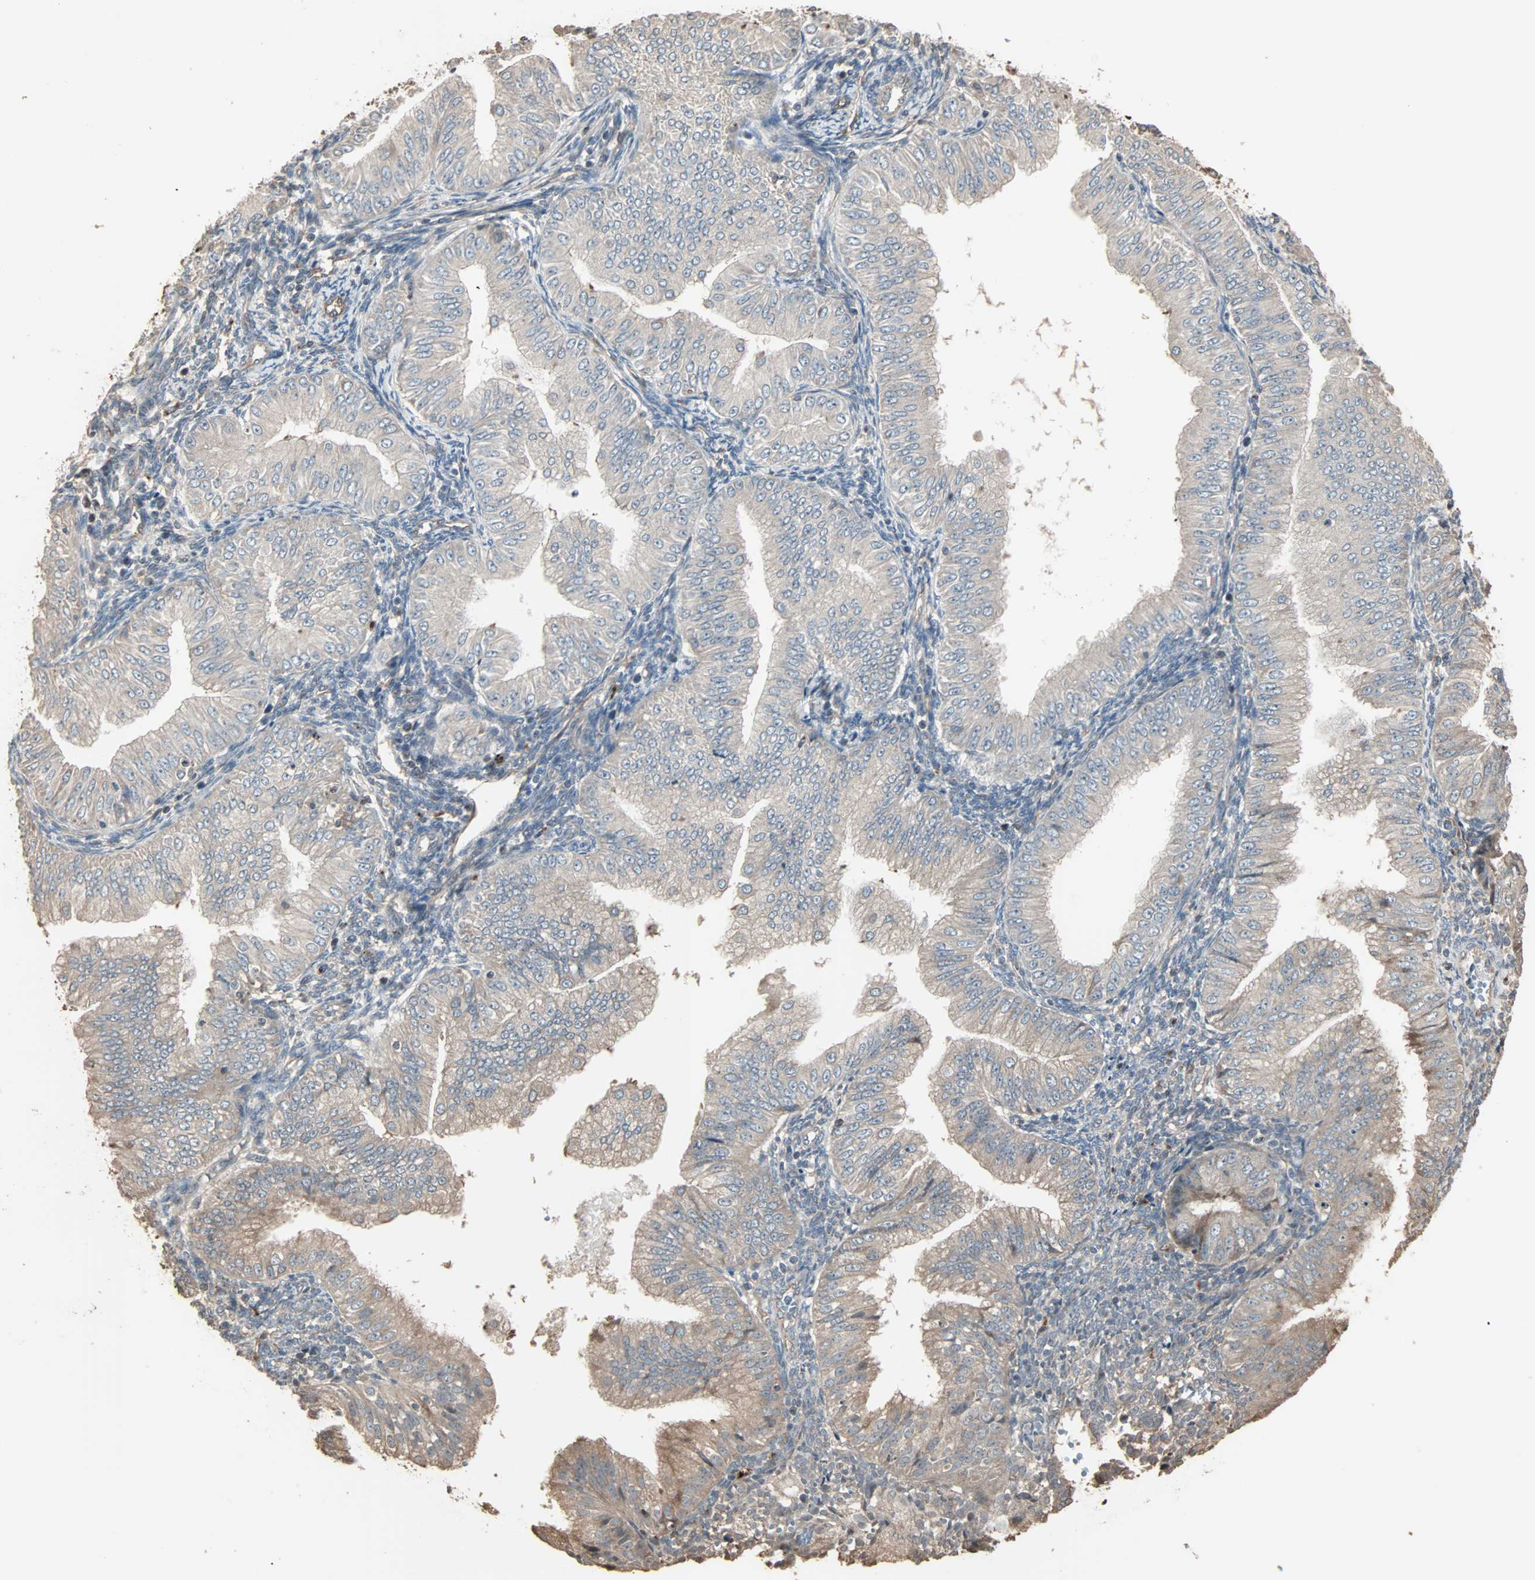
{"staining": {"intensity": "weak", "quantity": ">75%", "location": "cytoplasmic/membranous"}, "tissue": "endometrial cancer", "cell_type": "Tumor cells", "image_type": "cancer", "snomed": [{"axis": "morphology", "description": "Normal tissue, NOS"}, {"axis": "morphology", "description": "Adenocarcinoma, NOS"}, {"axis": "topography", "description": "Endometrium"}], "caption": "Human adenocarcinoma (endometrial) stained for a protein (brown) exhibits weak cytoplasmic/membranous positive positivity in about >75% of tumor cells.", "gene": "CALCRL", "patient": {"sex": "female", "age": 53}}